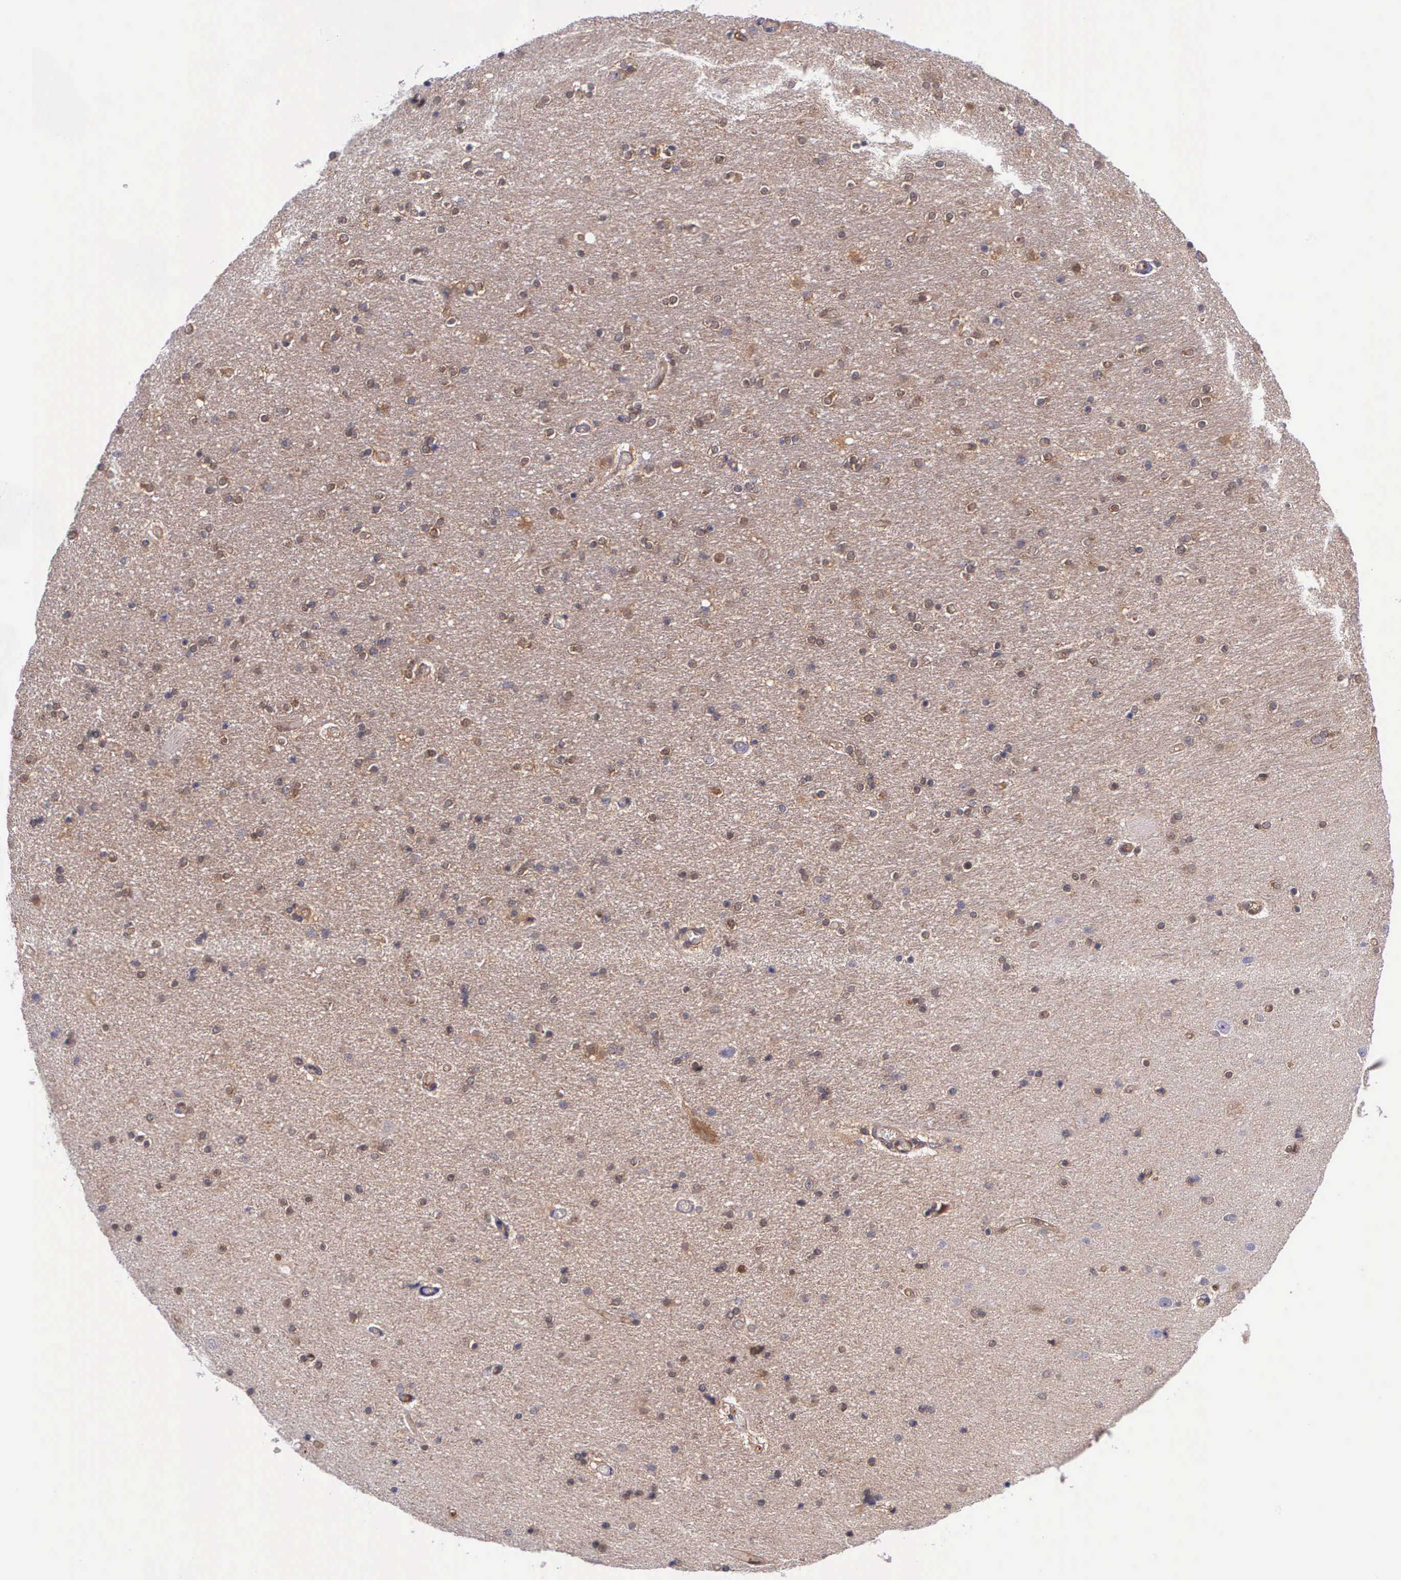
{"staining": {"intensity": "moderate", "quantity": "<25%", "location": "cytoplasmic/membranous,nuclear"}, "tissue": "hippocampus", "cell_type": "Glial cells", "image_type": "normal", "snomed": [{"axis": "morphology", "description": "Normal tissue, NOS"}, {"axis": "topography", "description": "Hippocampus"}], "caption": "Immunohistochemical staining of unremarkable human hippocampus demonstrates moderate cytoplasmic/membranous,nuclear protein positivity in about <25% of glial cells.", "gene": "GMPR2", "patient": {"sex": "female", "age": 54}}